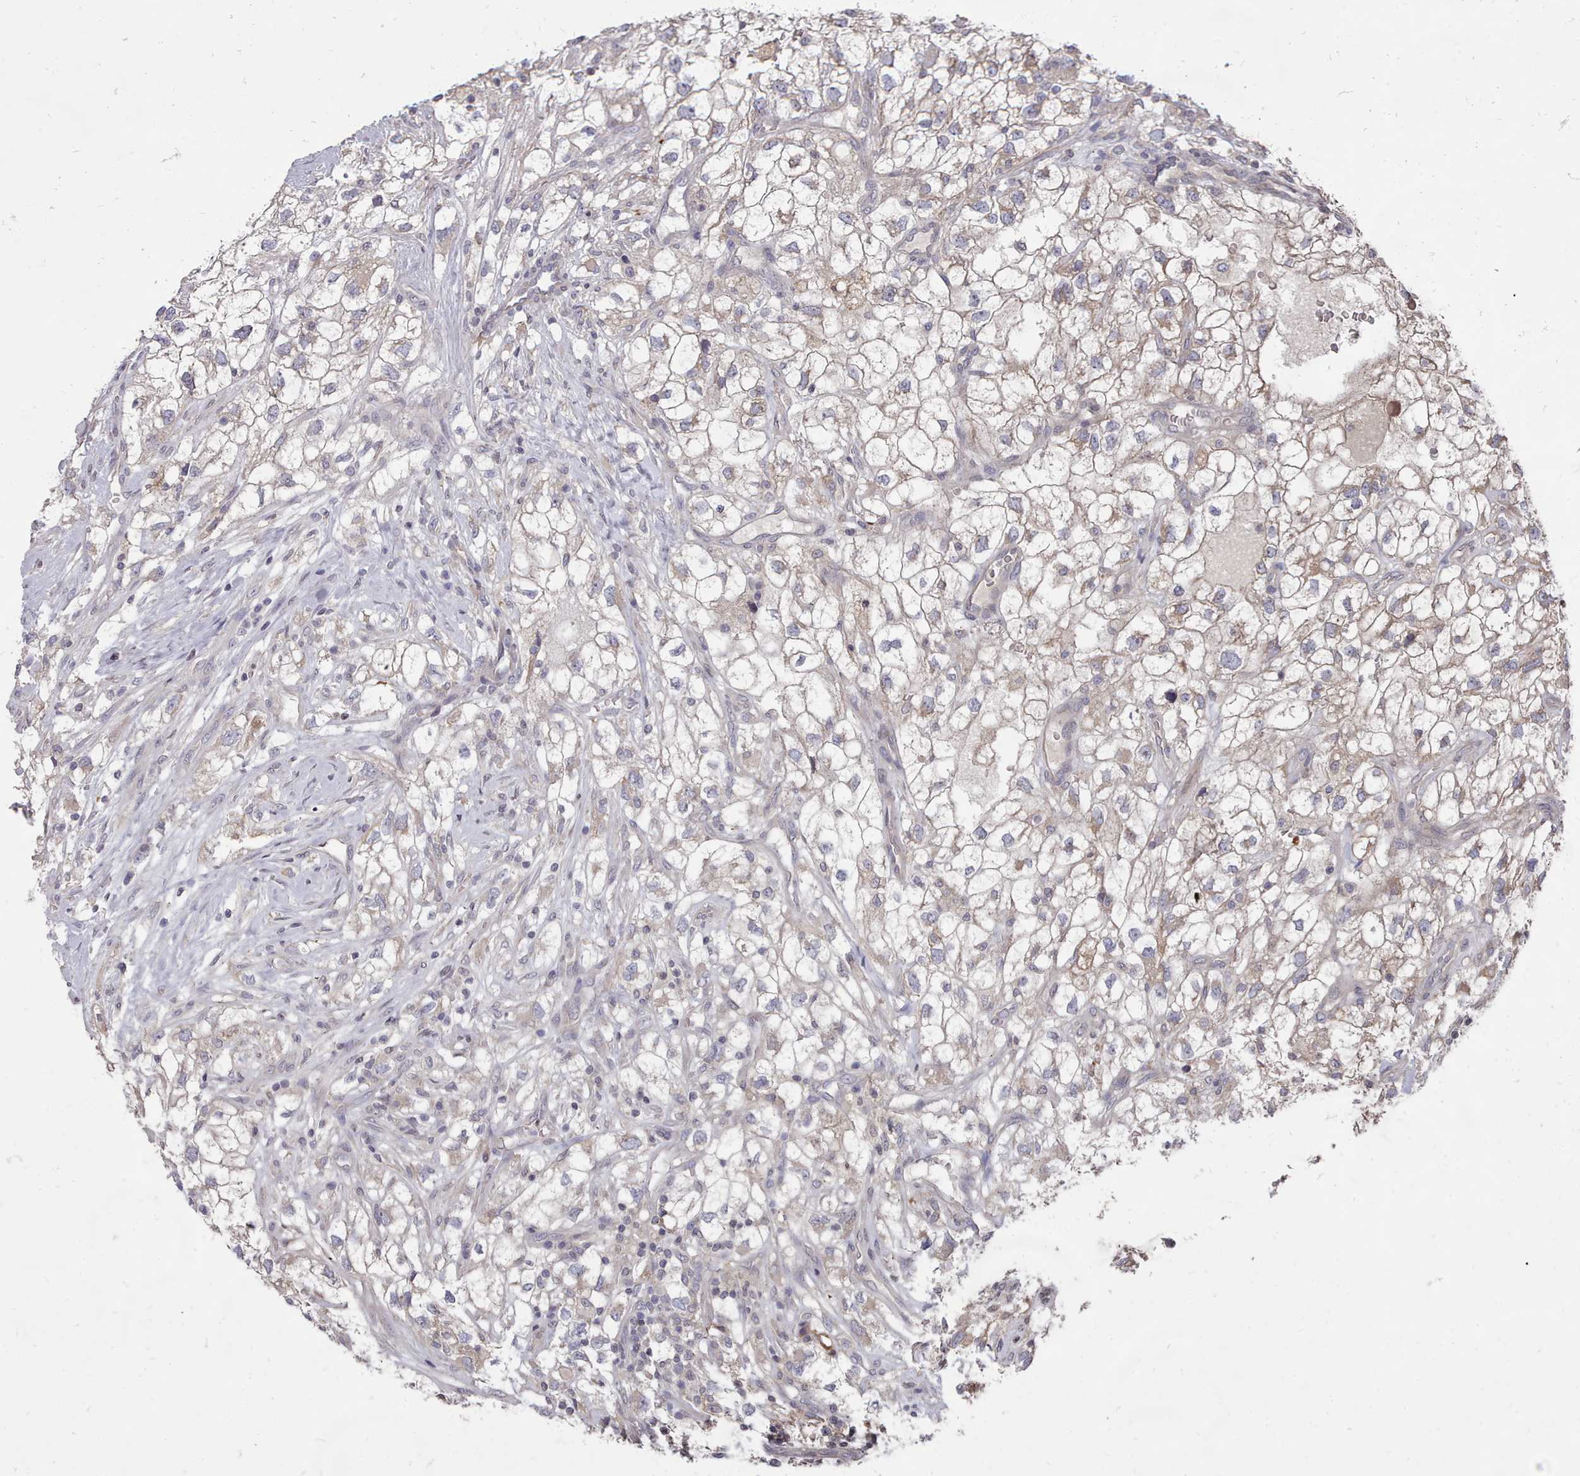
{"staining": {"intensity": "weak", "quantity": "<25%", "location": "cytoplasmic/membranous"}, "tissue": "renal cancer", "cell_type": "Tumor cells", "image_type": "cancer", "snomed": [{"axis": "morphology", "description": "Adenocarcinoma, NOS"}, {"axis": "topography", "description": "Kidney"}], "caption": "Immunohistochemistry (IHC) image of neoplastic tissue: renal cancer (adenocarcinoma) stained with DAB (3,3'-diaminobenzidine) exhibits no significant protein staining in tumor cells. The staining is performed using DAB (3,3'-diaminobenzidine) brown chromogen with nuclei counter-stained in using hematoxylin.", "gene": "ACKR3", "patient": {"sex": "male", "age": 59}}